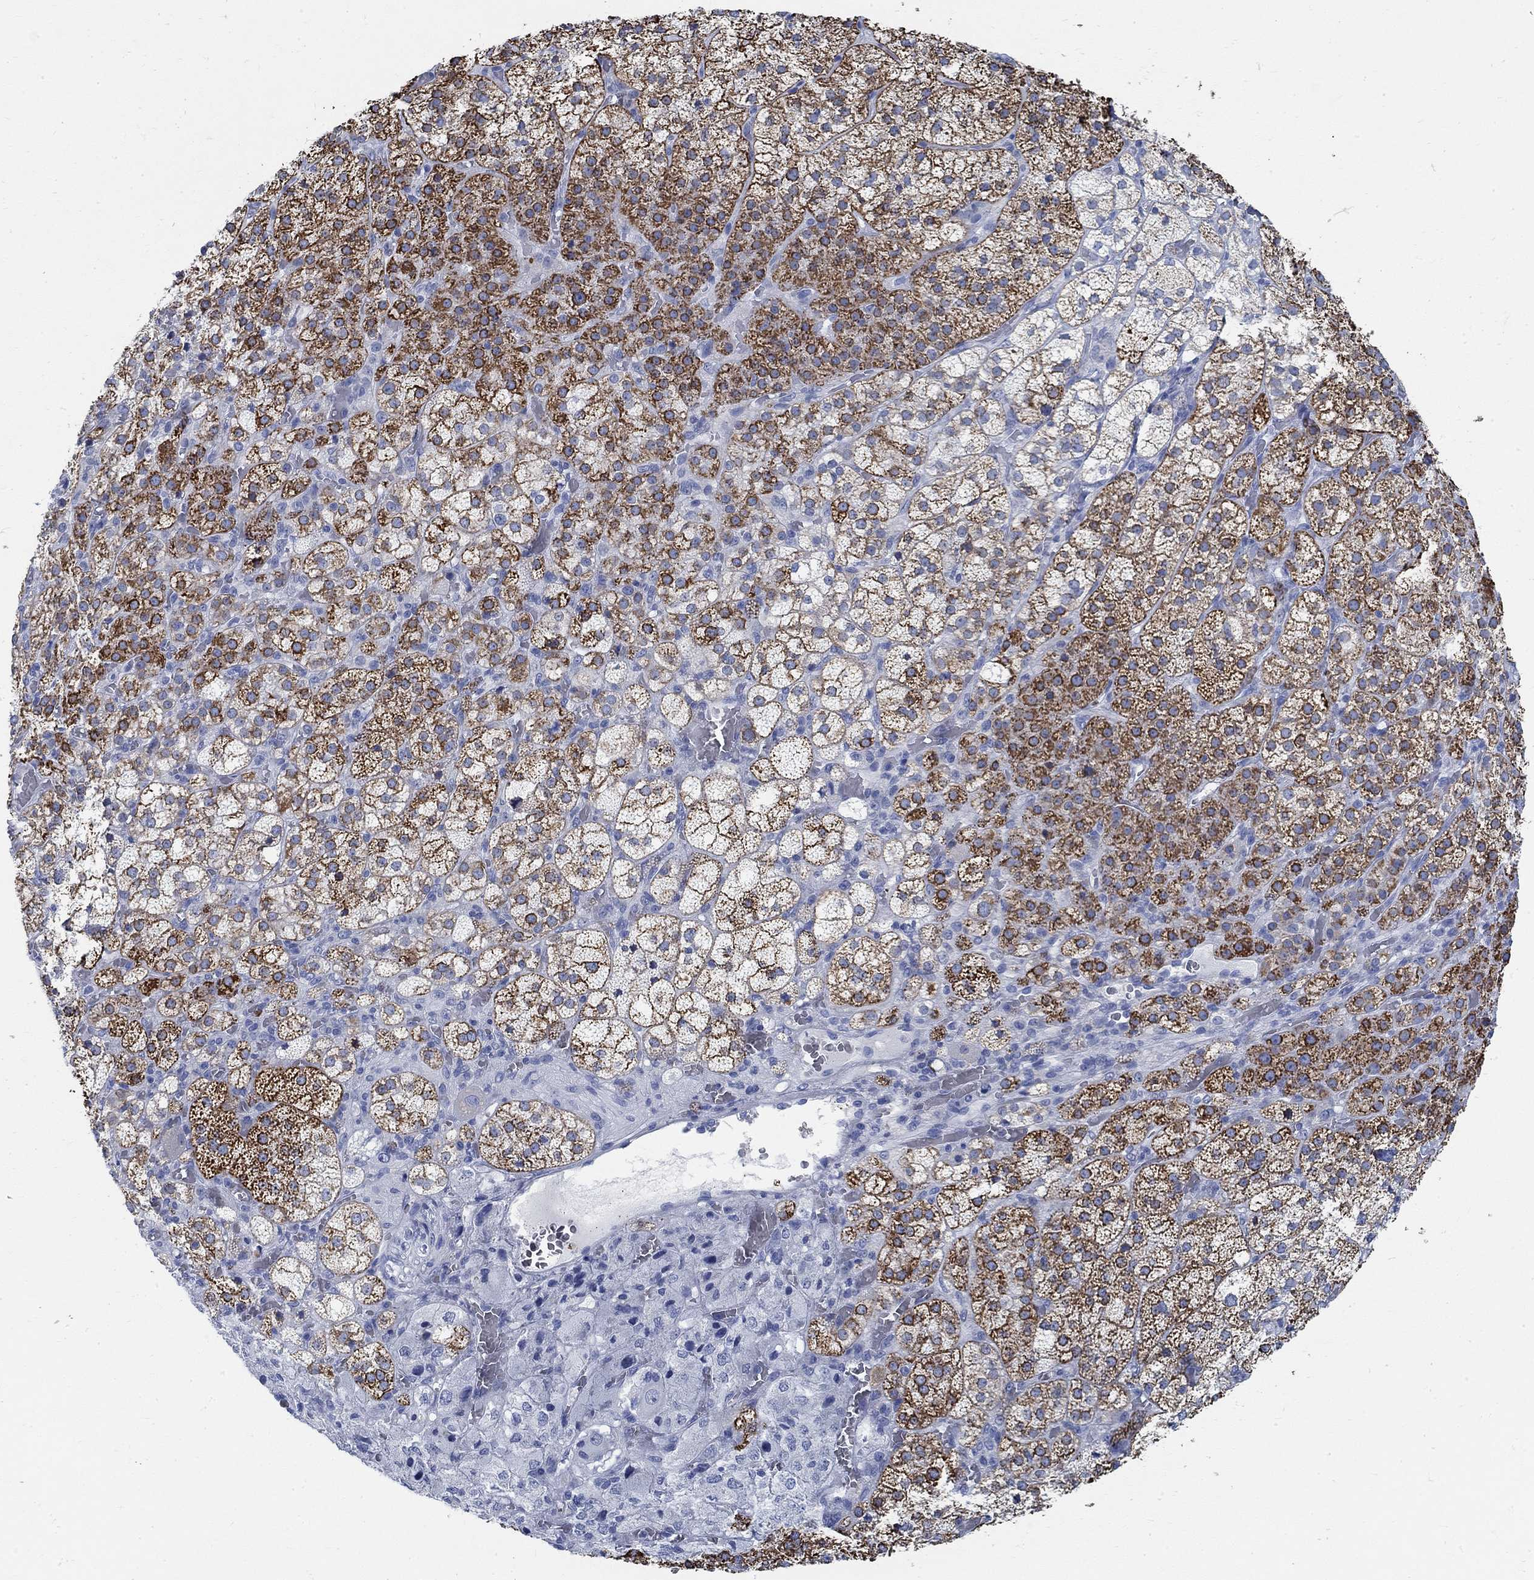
{"staining": {"intensity": "strong", "quantity": "25%-75%", "location": "cytoplasmic/membranous"}, "tissue": "adrenal gland", "cell_type": "Glandular cells", "image_type": "normal", "snomed": [{"axis": "morphology", "description": "Normal tissue, NOS"}, {"axis": "topography", "description": "Adrenal gland"}], "caption": "Protein staining shows strong cytoplasmic/membranous positivity in approximately 25%-75% of glandular cells in unremarkable adrenal gland.", "gene": "RBM20", "patient": {"sex": "female", "age": 60}}